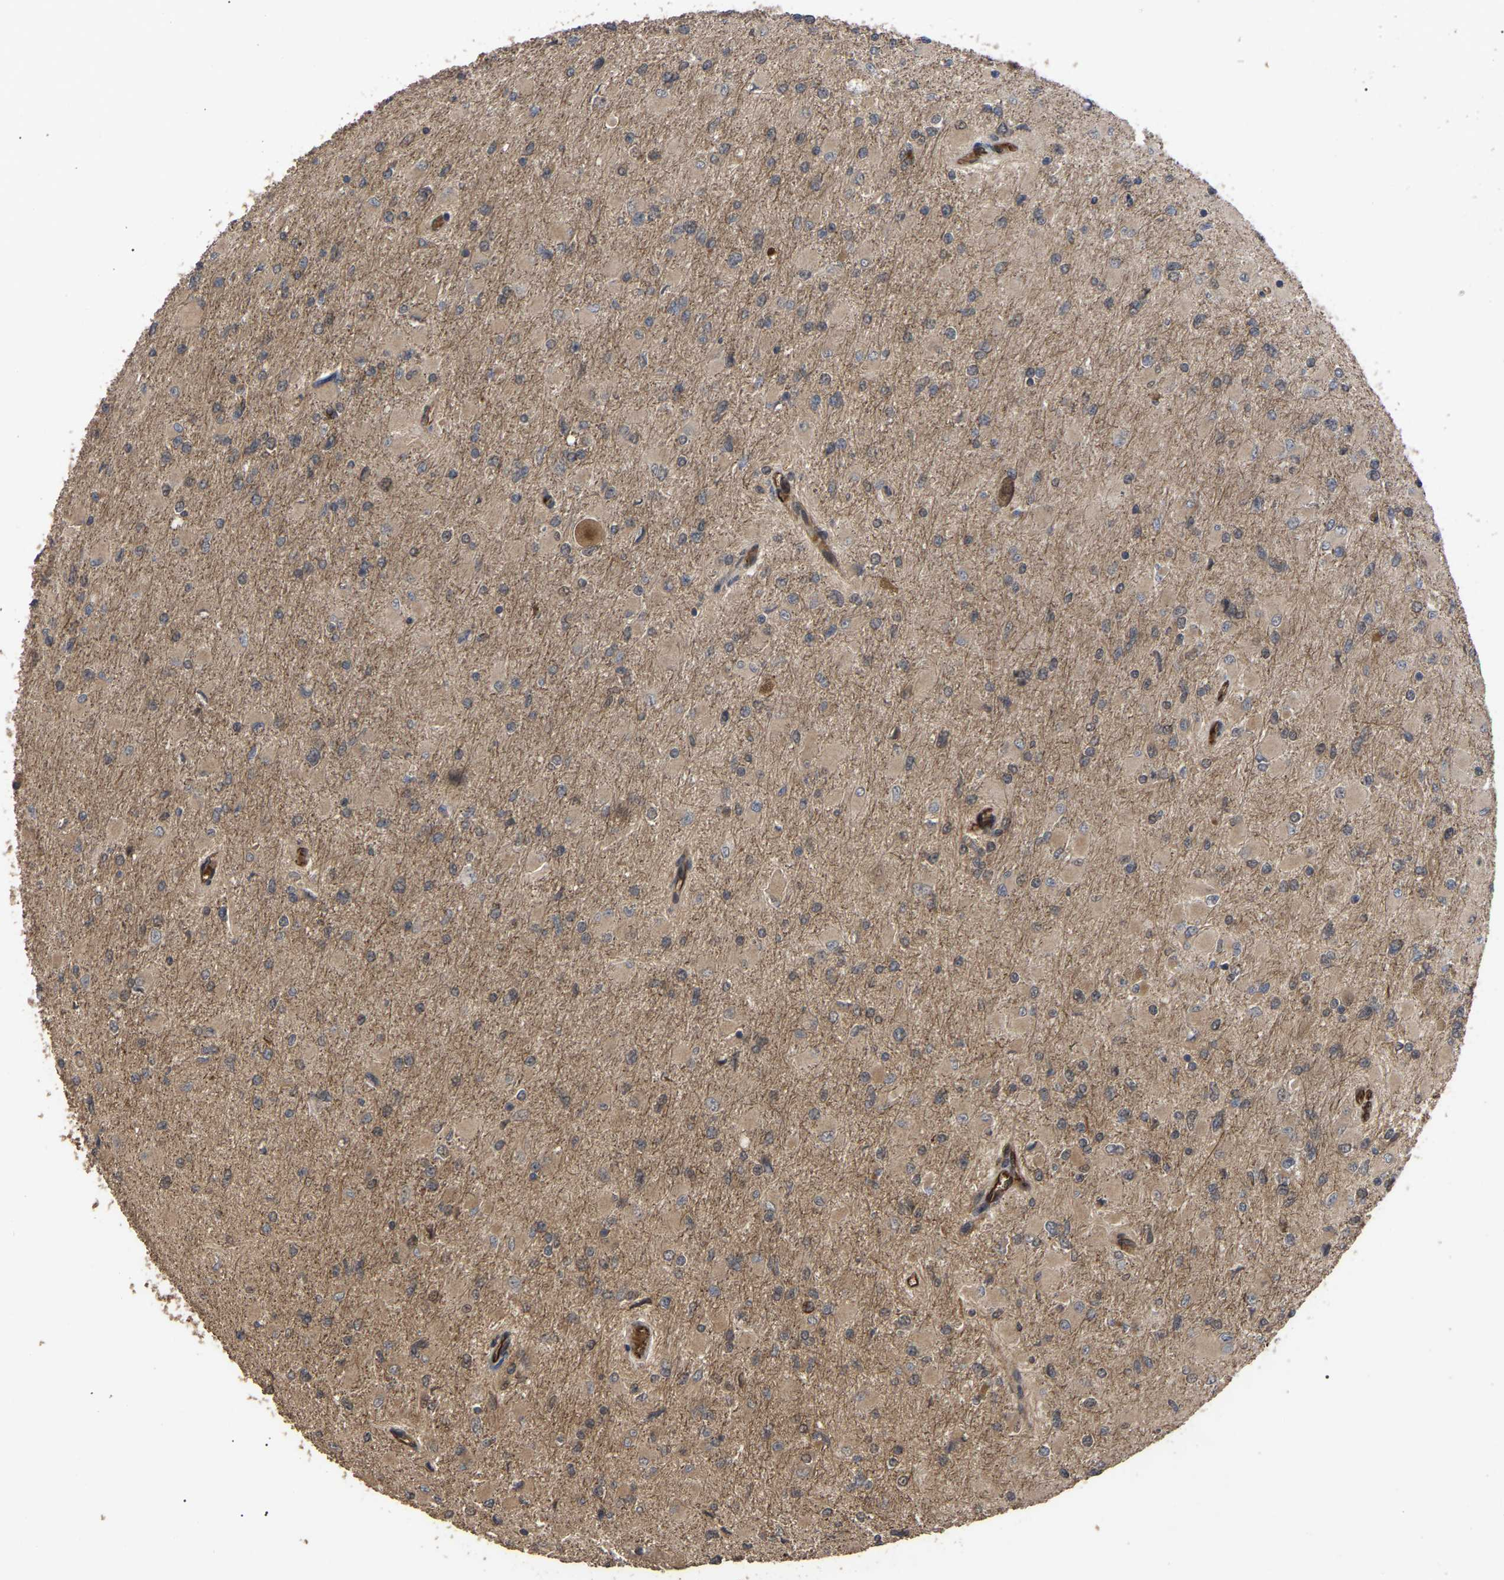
{"staining": {"intensity": "weak", "quantity": ">75%", "location": "cytoplasmic/membranous"}, "tissue": "glioma", "cell_type": "Tumor cells", "image_type": "cancer", "snomed": [{"axis": "morphology", "description": "Glioma, malignant, High grade"}, {"axis": "topography", "description": "Cerebral cortex"}], "caption": "High-magnification brightfield microscopy of malignant glioma (high-grade) stained with DAB (3,3'-diaminobenzidine) (brown) and counterstained with hematoxylin (blue). tumor cells exhibit weak cytoplasmic/membranous positivity is present in about>75% of cells.", "gene": "FAM161B", "patient": {"sex": "female", "age": 36}}